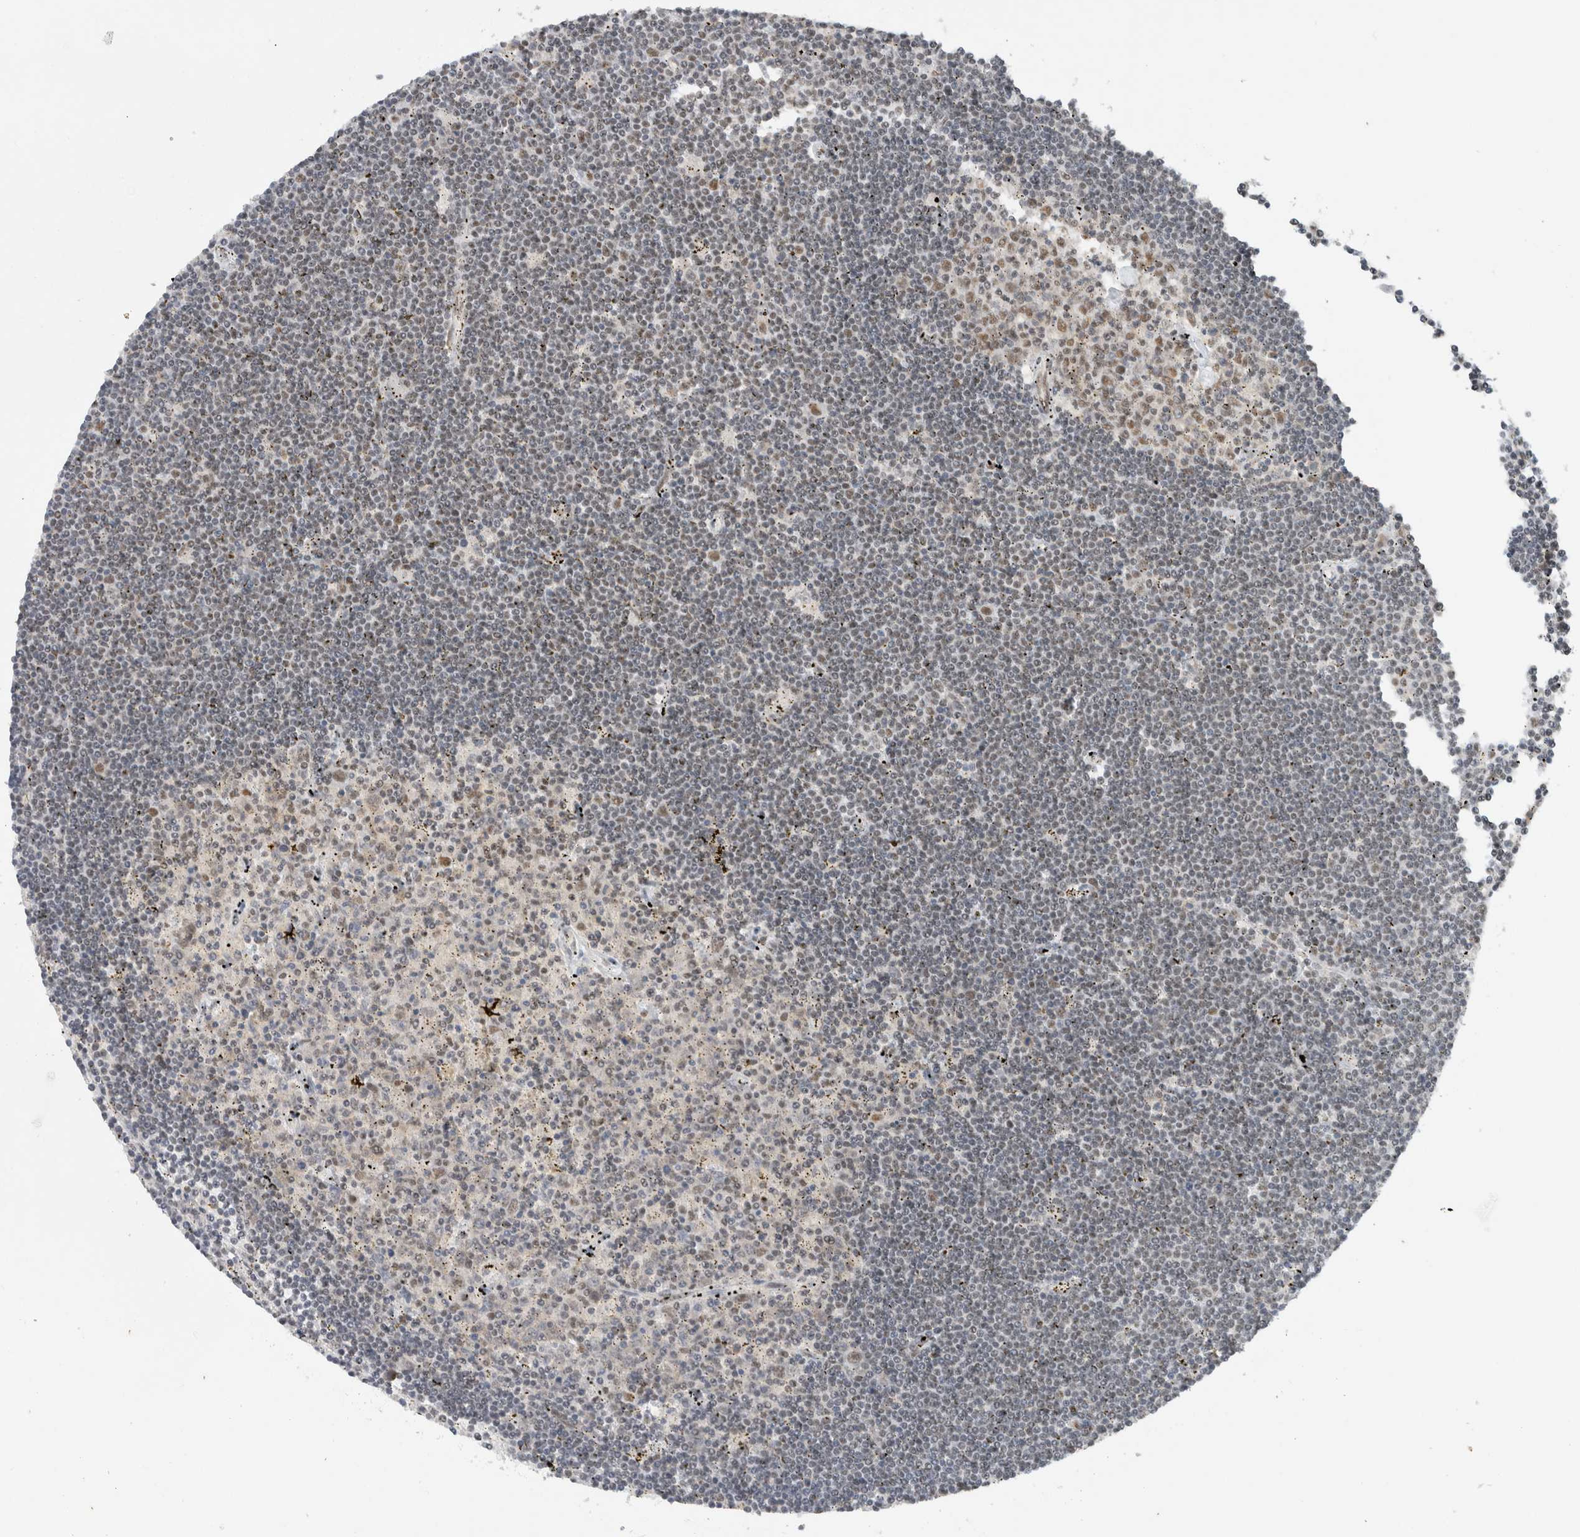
{"staining": {"intensity": "moderate", "quantity": "<25%", "location": "nuclear"}, "tissue": "lymphoma", "cell_type": "Tumor cells", "image_type": "cancer", "snomed": [{"axis": "morphology", "description": "Malignant lymphoma, non-Hodgkin's type, Low grade"}, {"axis": "topography", "description": "Spleen"}], "caption": "Moderate nuclear protein expression is seen in approximately <25% of tumor cells in malignant lymphoma, non-Hodgkin's type (low-grade).", "gene": "DDX42", "patient": {"sex": "male", "age": 76}}